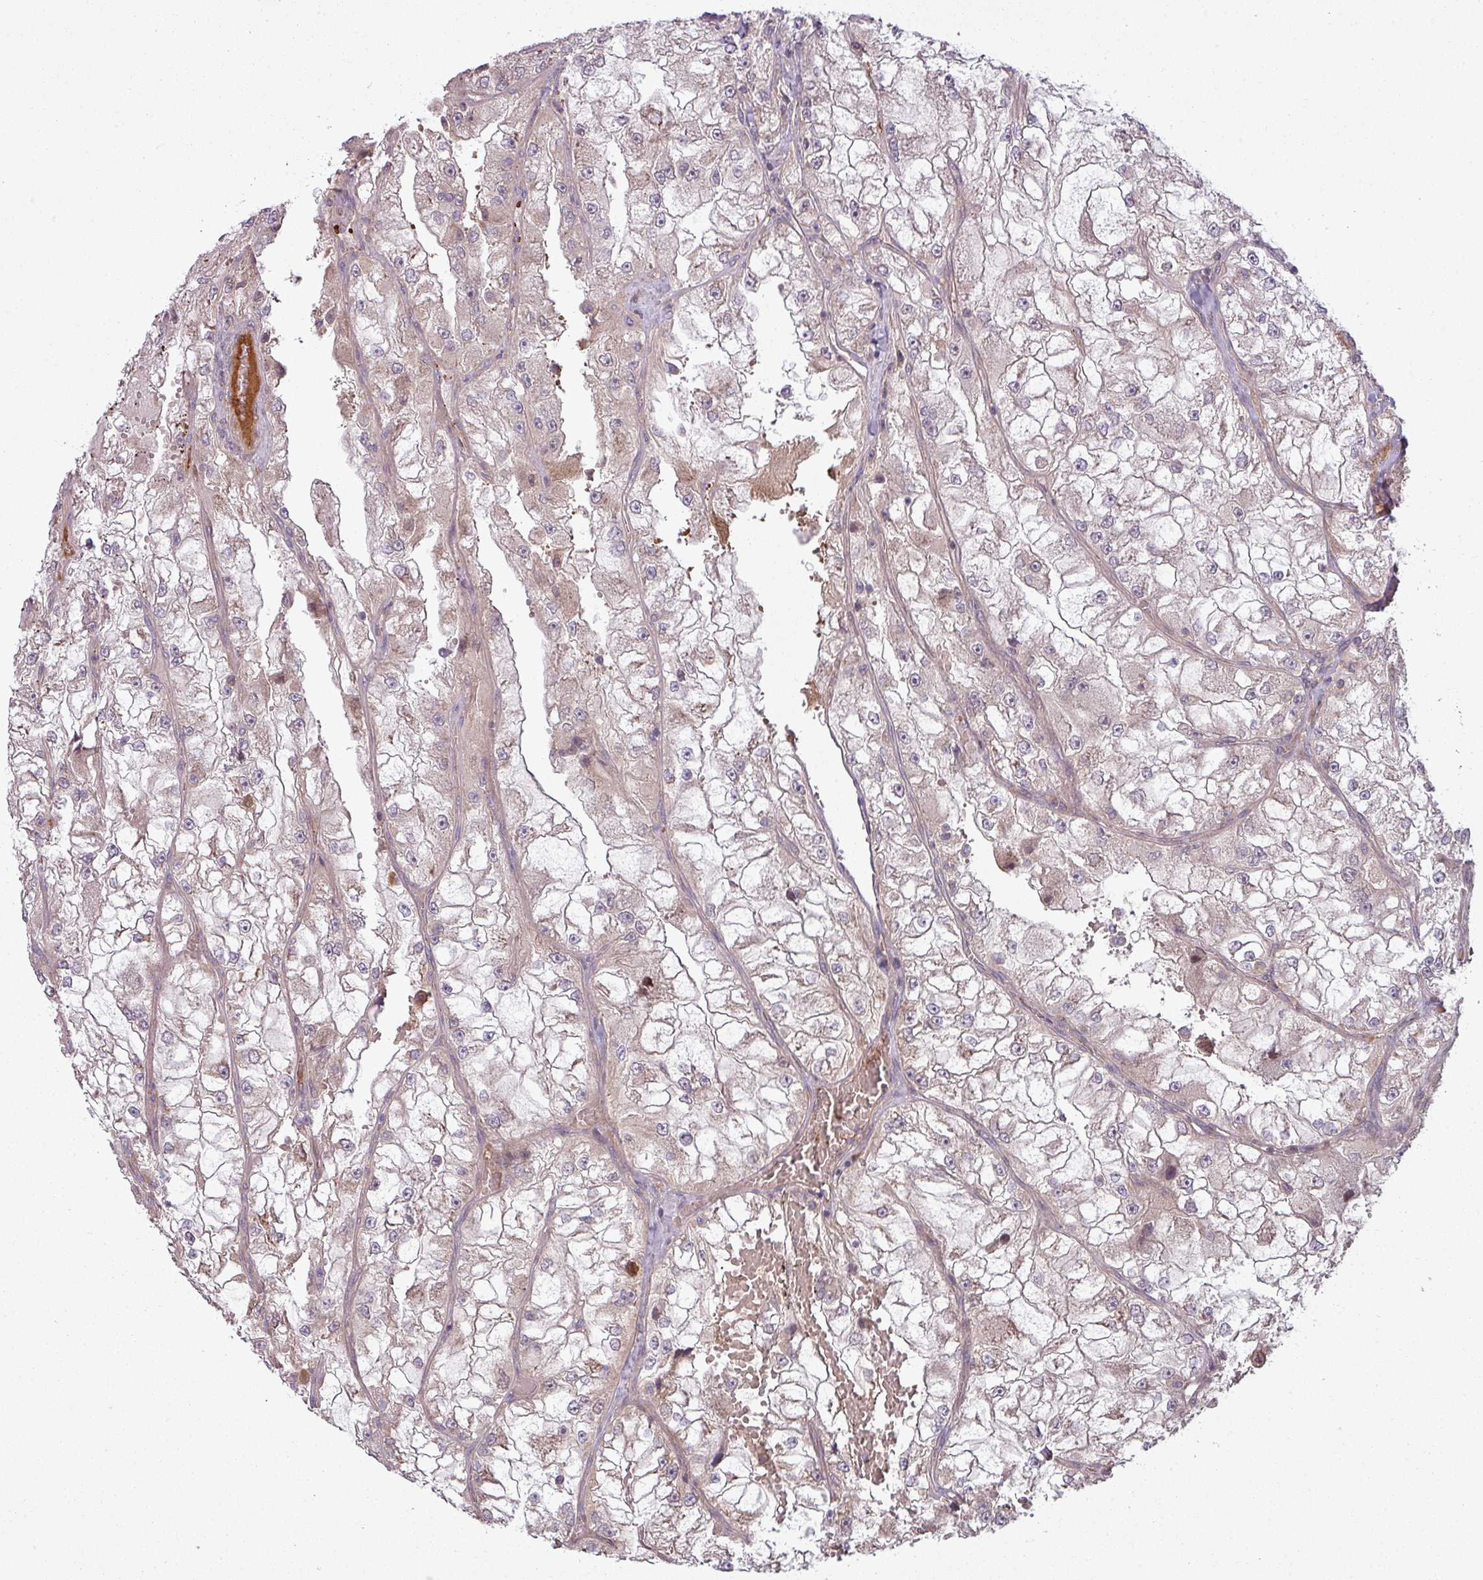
{"staining": {"intensity": "negative", "quantity": "none", "location": "none"}, "tissue": "renal cancer", "cell_type": "Tumor cells", "image_type": "cancer", "snomed": [{"axis": "morphology", "description": "Adenocarcinoma, NOS"}, {"axis": "topography", "description": "Kidney"}], "caption": "This is an immunohistochemistry photomicrograph of renal adenocarcinoma. There is no staining in tumor cells.", "gene": "SNRNP25", "patient": {"sex": "female", "age": 72}}